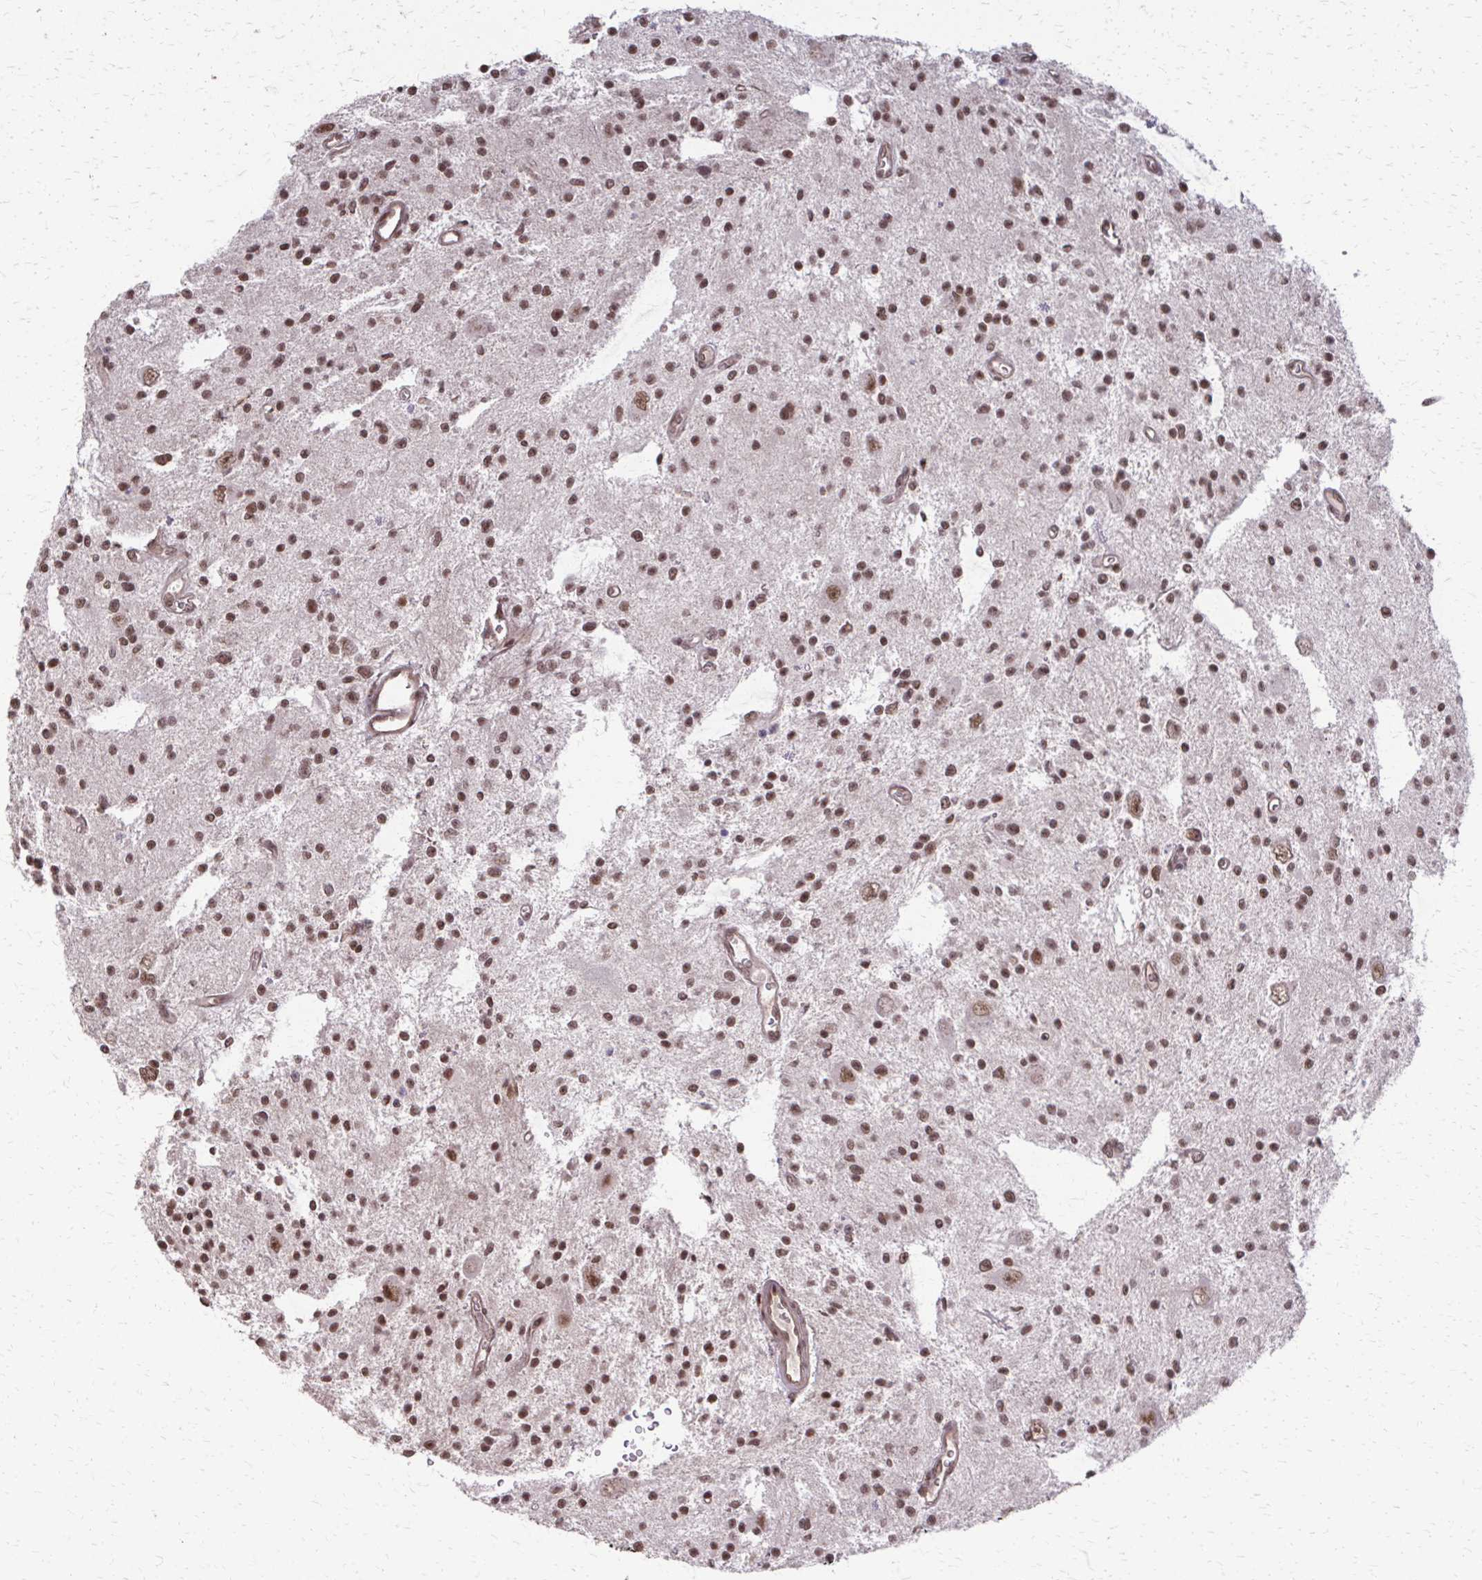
{"staining": {"intensity": "moderate", "quantity": ">75%", "location": "nuclear"}, "tissue": "glioma", "cell_type": "Tumor cells", "image_type": "cancer", "snomed": [{"axis": "morphology", "description": "Glioma, malignant, Low grade"}, {"axis": "topography", "description": "Brain"}], "caption": "Human low-grade glioma (malignant) stained for a protein (brown) displays moderate nuclear positive staining in approximately >75% of tumor cells.", "gene": "SS18", "patient": {"sex": "male", "age": 43}}